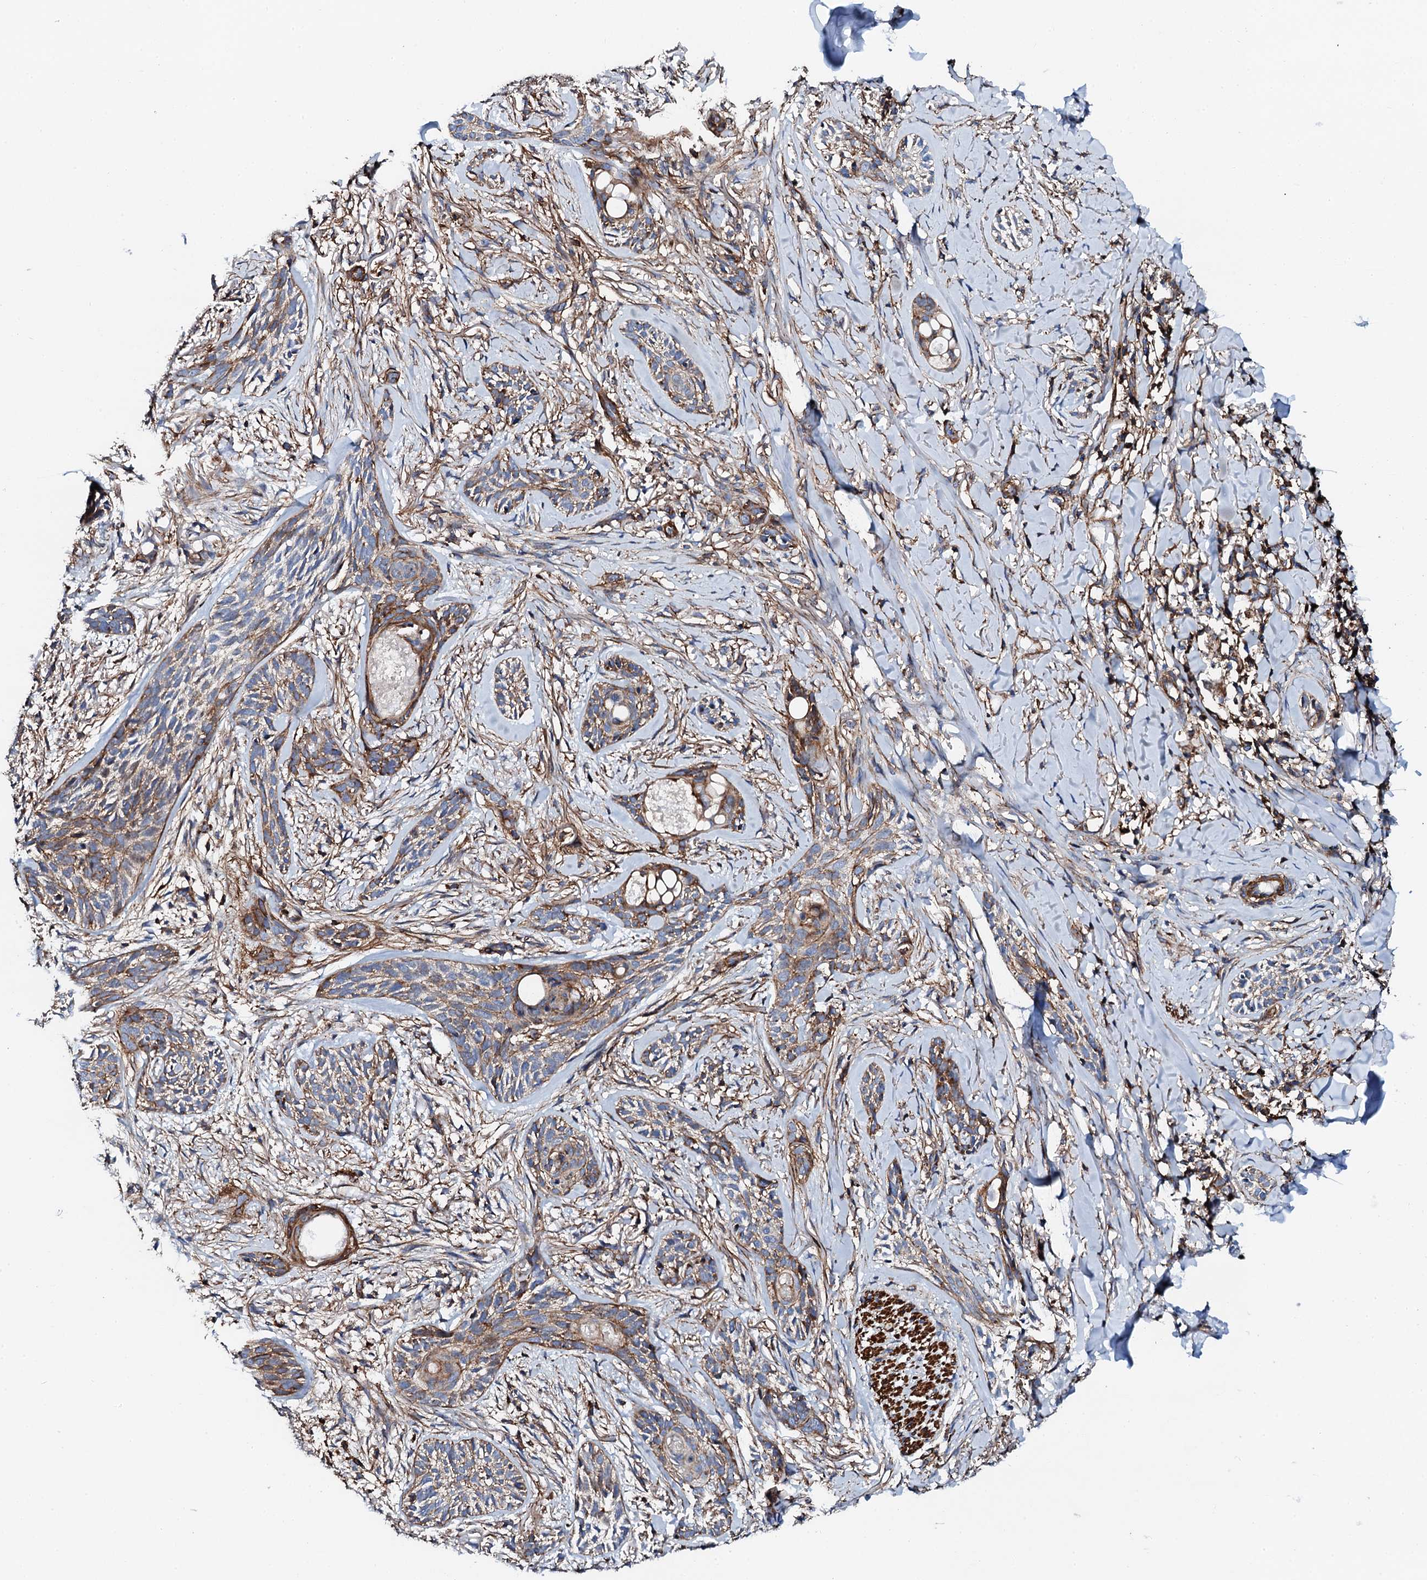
{"staining": {"intensity": "weak", "quantity": "<25%", "location": "cytoplasmic/membranous"}, "tissue": "skin cancer", "cell_type": "Tumor cells", "image_type": "cancer", "snomed": [{"axis": "morphology", "description": "Basal cell carcinoma"}, {"axis": "topography", "description": "Skin"}], "caption": "Photomicrograph shows no protein expression in tumor cells of skin basal cell carcinoma tissue.", "gene": "INTS10", "patient": {"sex": "female", "age": 59}}